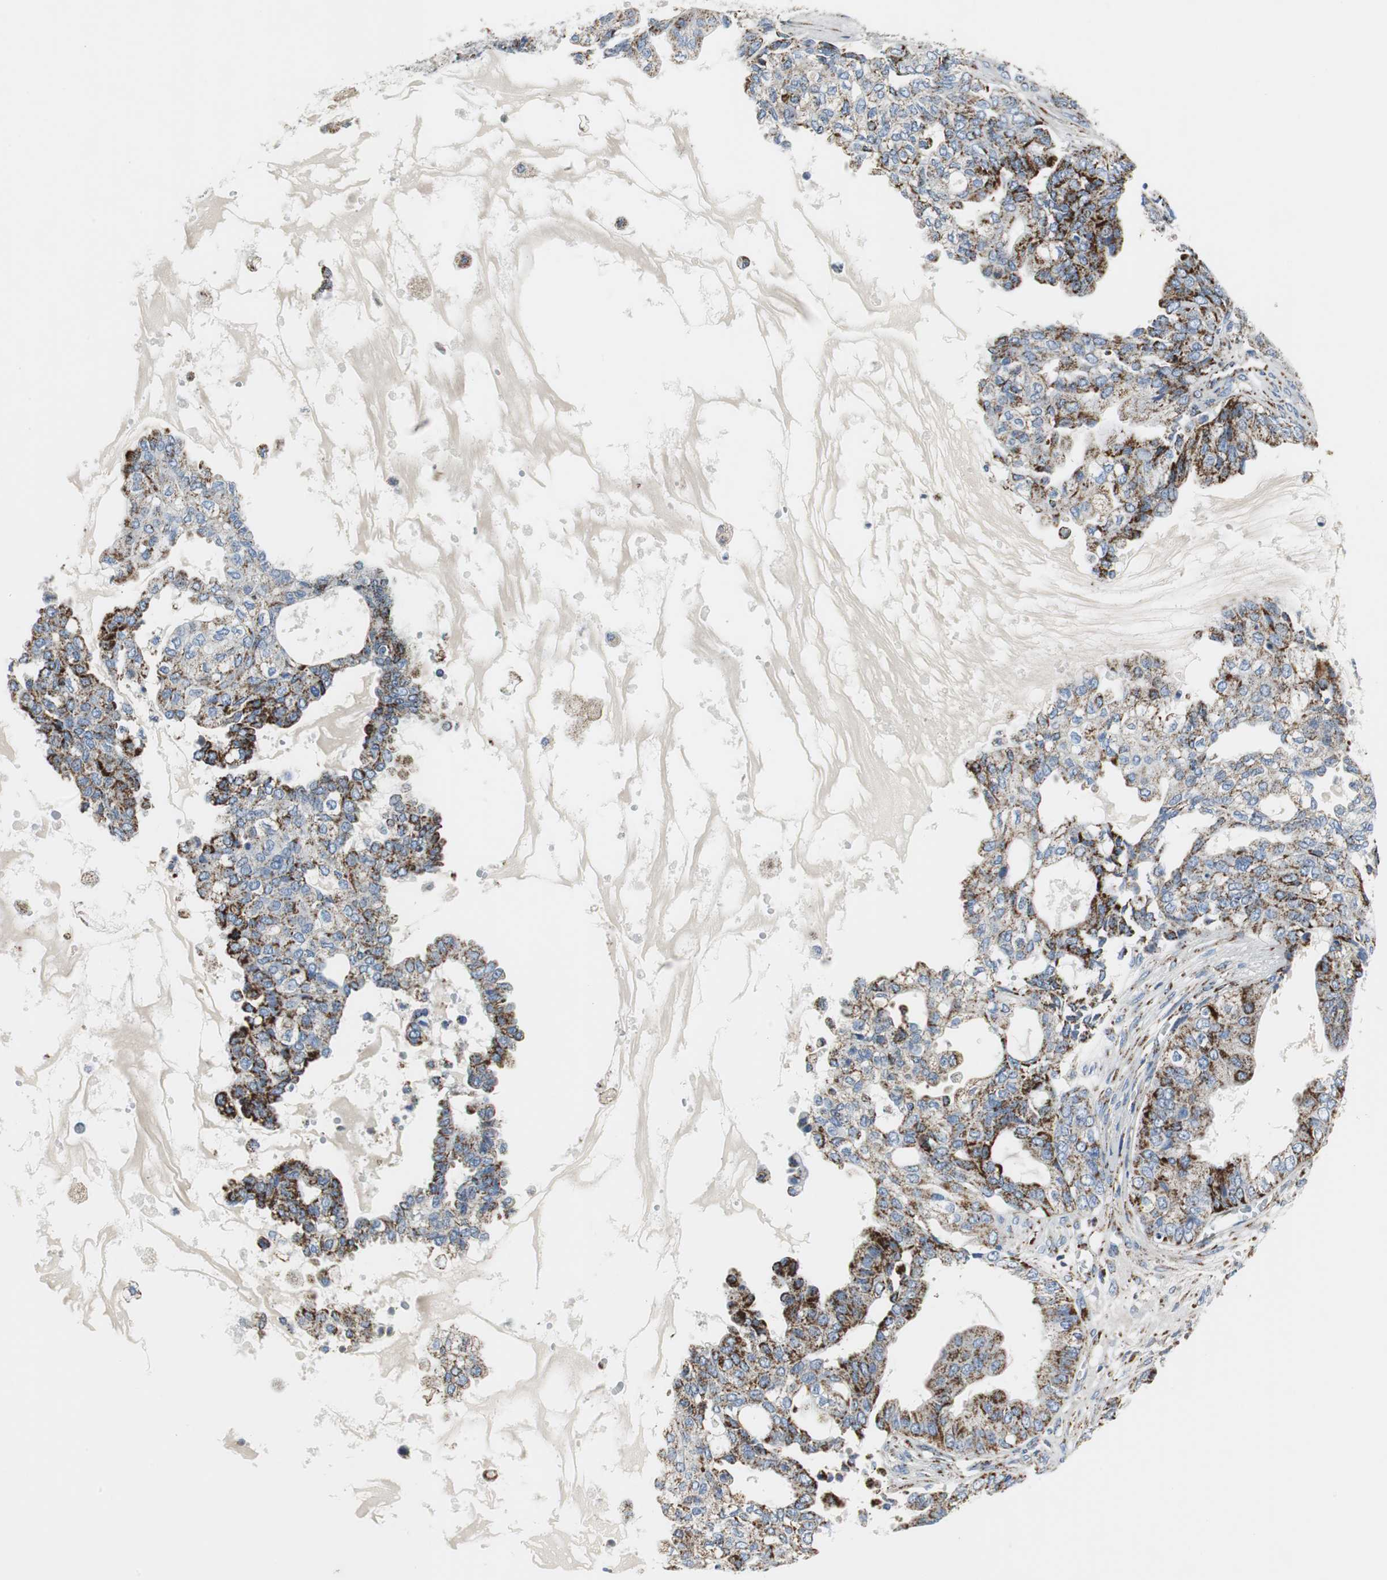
{"staining": {"intensity": "strong", "quantity": "25%-75%", "location": "cytoplasmic/membranous"}, "tissue": "ovarian cancer", "cell_type": "Tumor cells", "image_type": "cancer", "snomed": [{"axis": "morphology", "description": "Carcinoma, NOS"}, {"axis": "morphology", "description": "Carcinoma, endometroid"}, {"axis": "topography", "description": "Ovary"}], "caption": "Protein staining of ovarian cancer (carcinoma) tissue reveals strong cytoplasmic/membranous expression in about 25%-75% of tumor cells.", "gene": "C1QTNF7", "patient": {"sex": "female", "age": 50}}